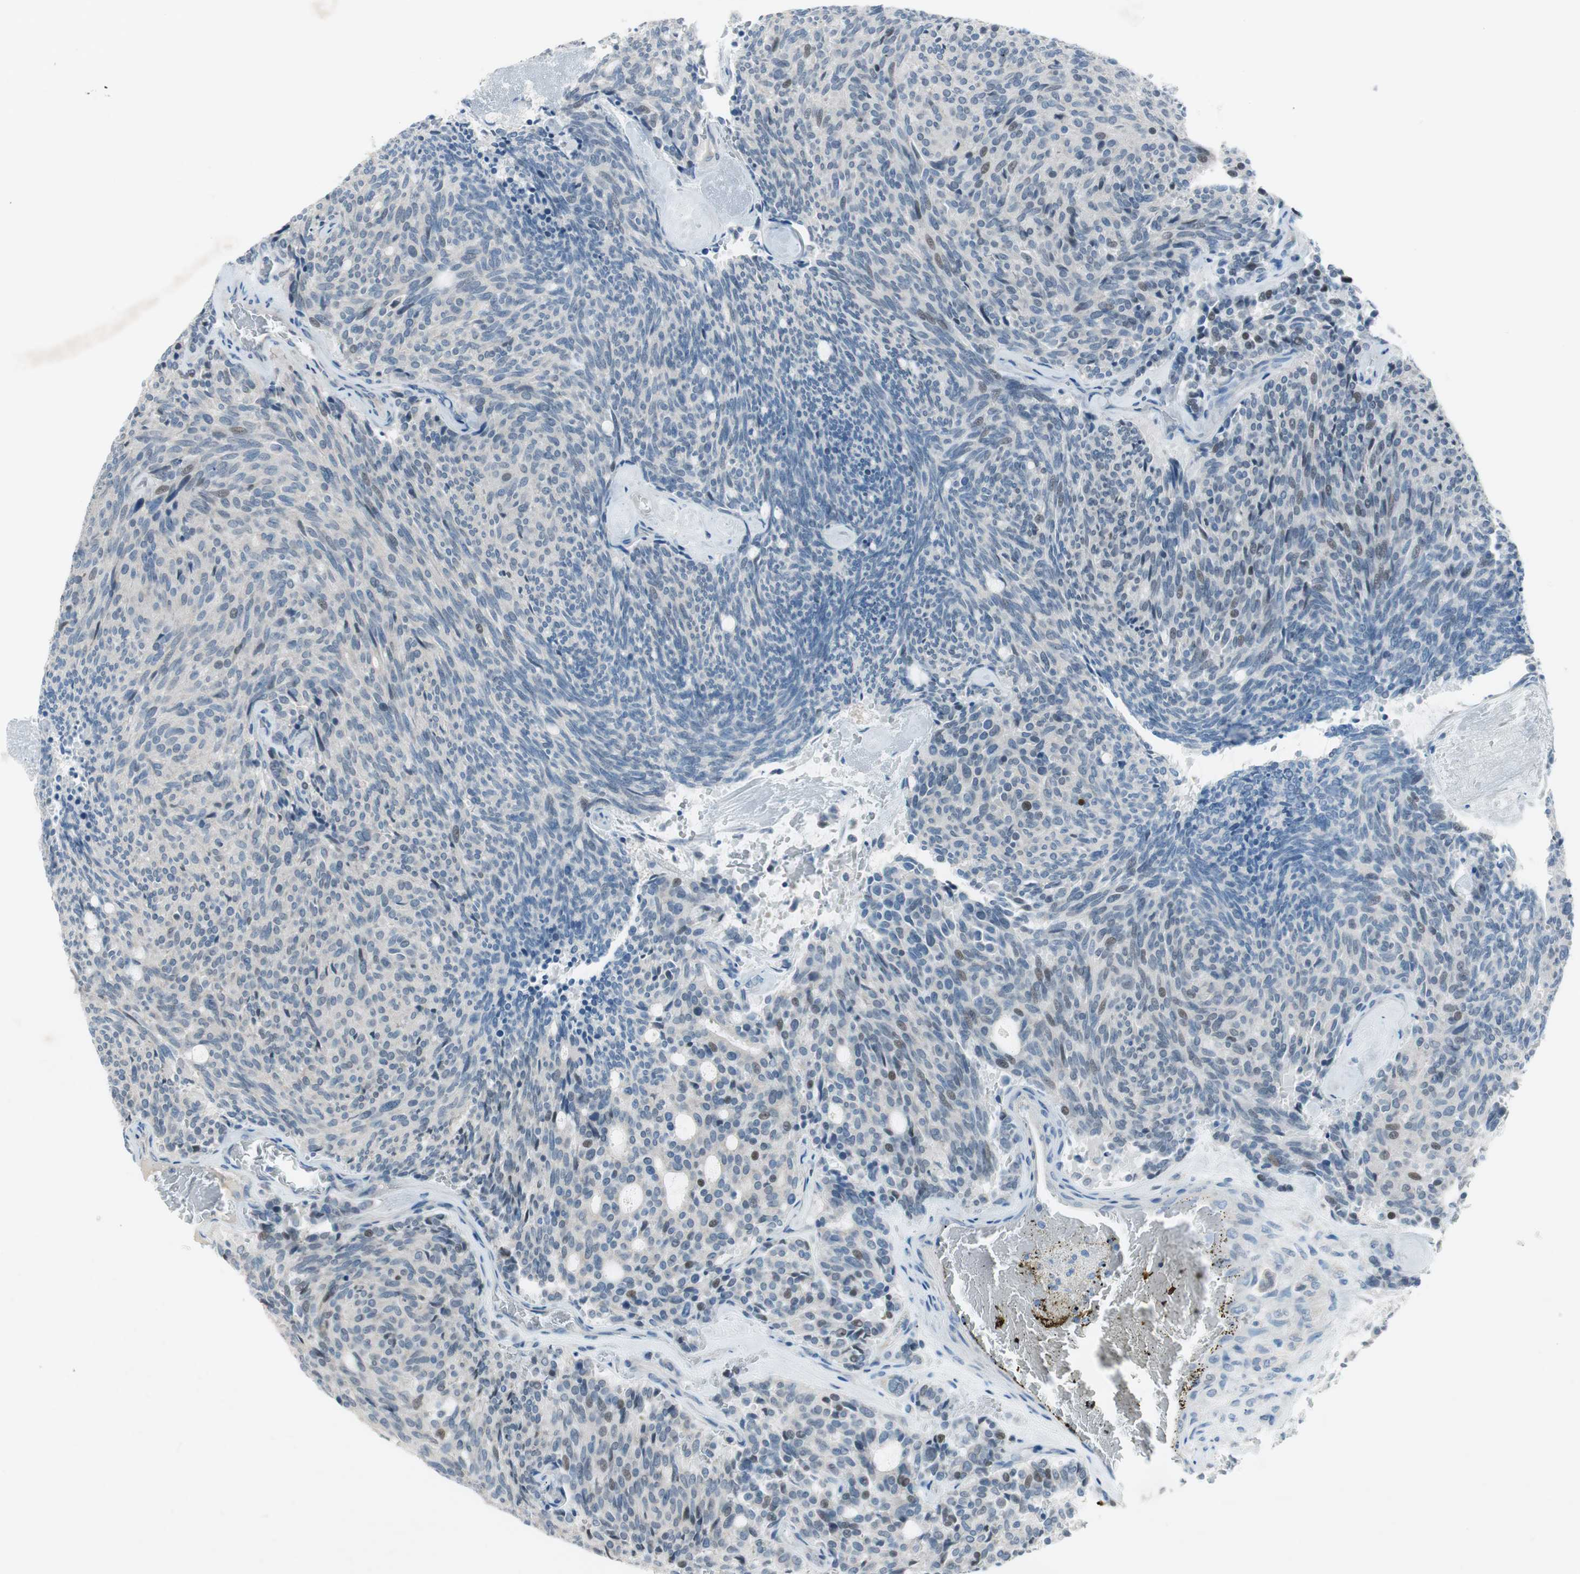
{"staining": {"intensity": "negative", "quantity": "none", "location": "none"}, "tissue": "carcinoid", "cell_type": "Tumor cells", "image_type": "cancer", "snomed": [{"axis": "morphology", "description": "Carcinoid, malignant, NOS"}, {"axis": "topography", "description": "Pancreas"}], "caption": "Immunohistochemistry micrograph of human carcinoid stained for a protein (brown), which displays no positivity in tumor cells.", "gene": "PRRG4", "patient": {"sex": "female", "age": 54}}